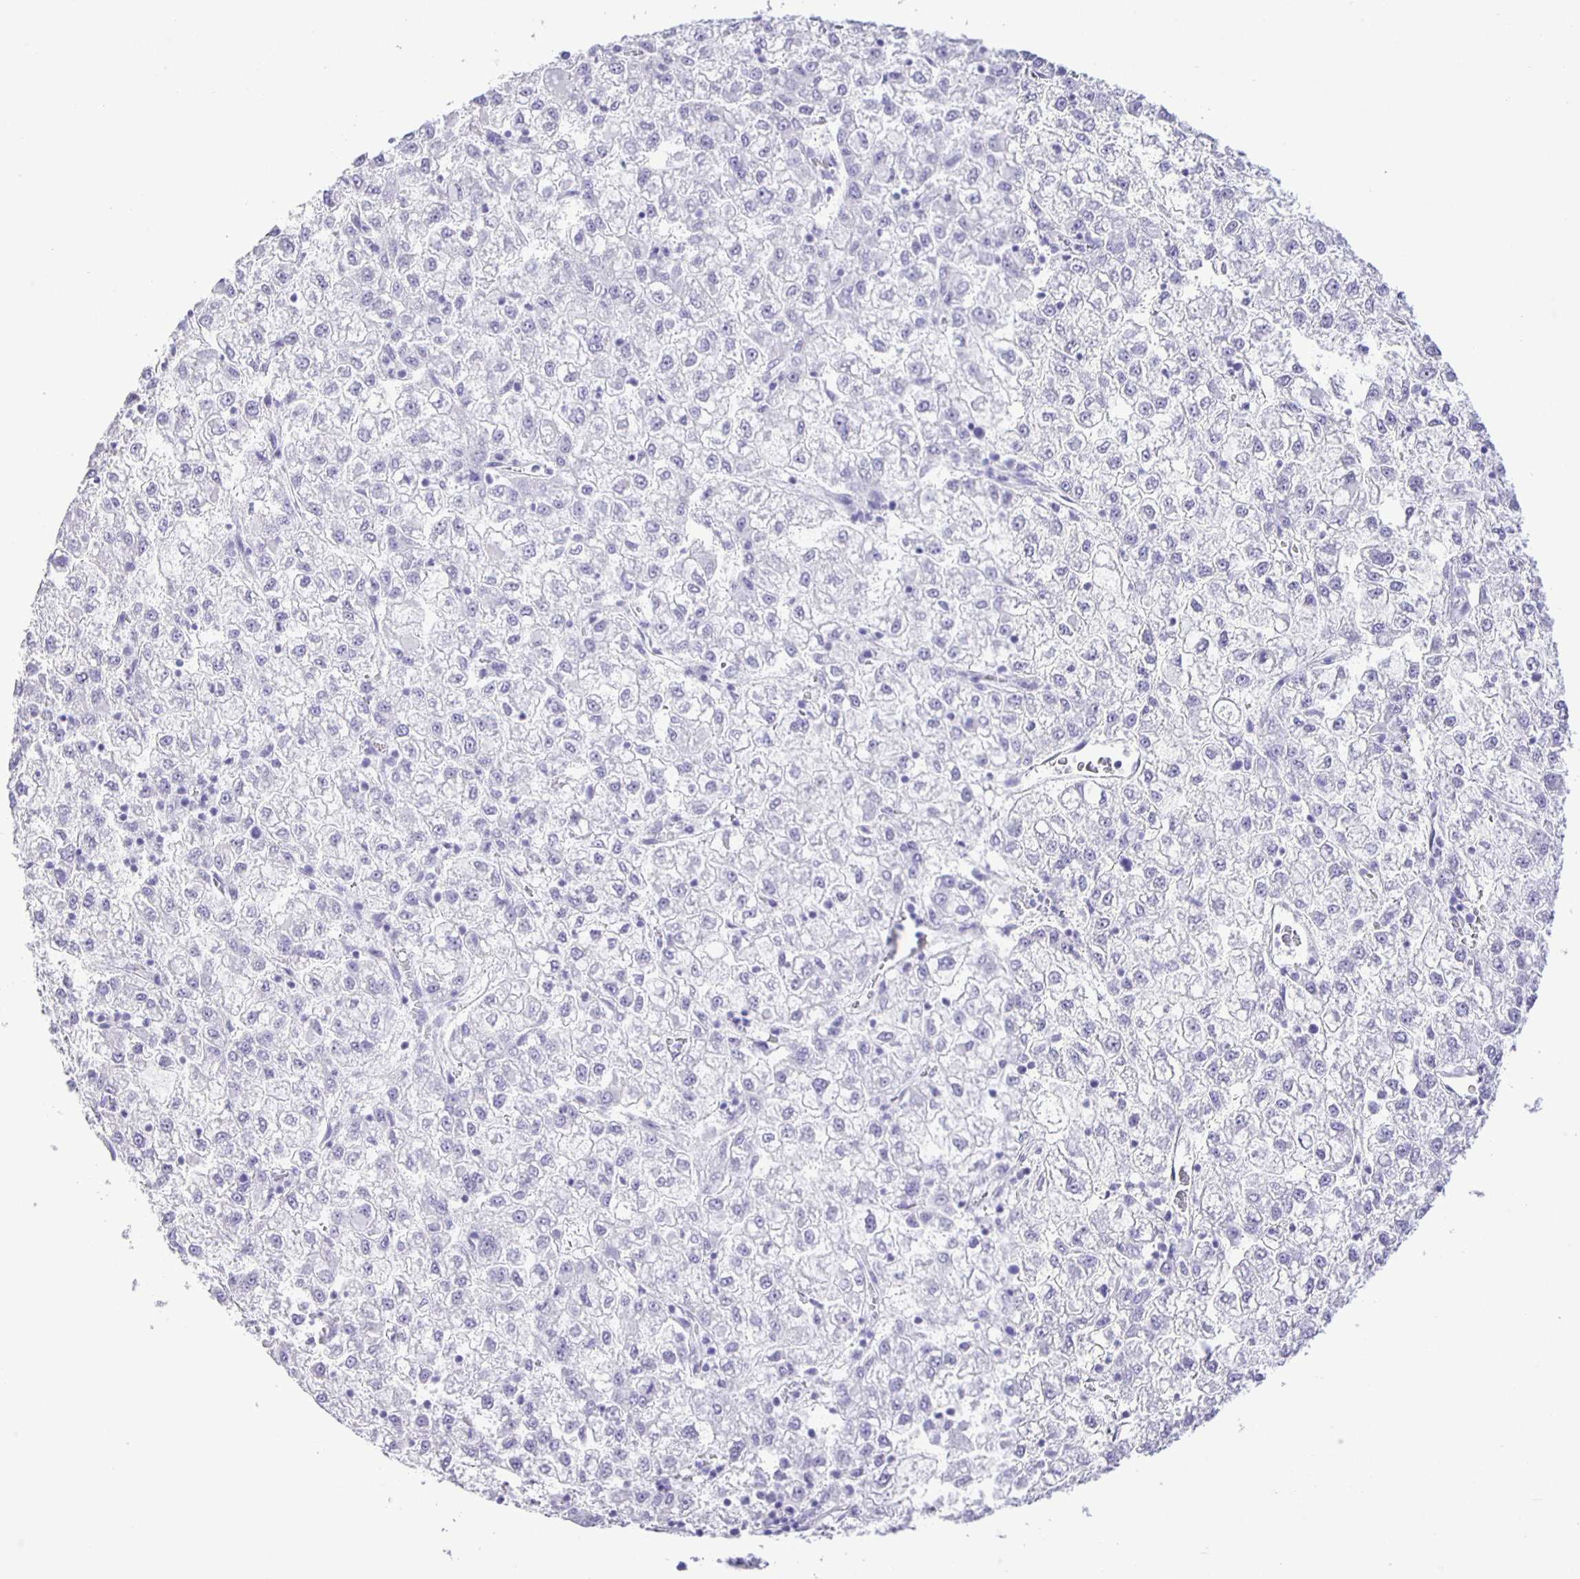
{"staining": {"intensity": "negative", "quantity": "none", "location": "none"}, "tissue": "liver cancer", "cell_type": "Tumor cells", "image_type": "cancer", "snomed": [{"axis": "morphology", "description": "Carcinoma, Hepatocellular, NOS"}, {"axis": "topography", "description": "Liver"}], "caption": "A photomicrograph of human liver cancer is negative for staining in tumor cells.", "gene": "EZHIP", "patient": {"sex": "male", "age": 40}}